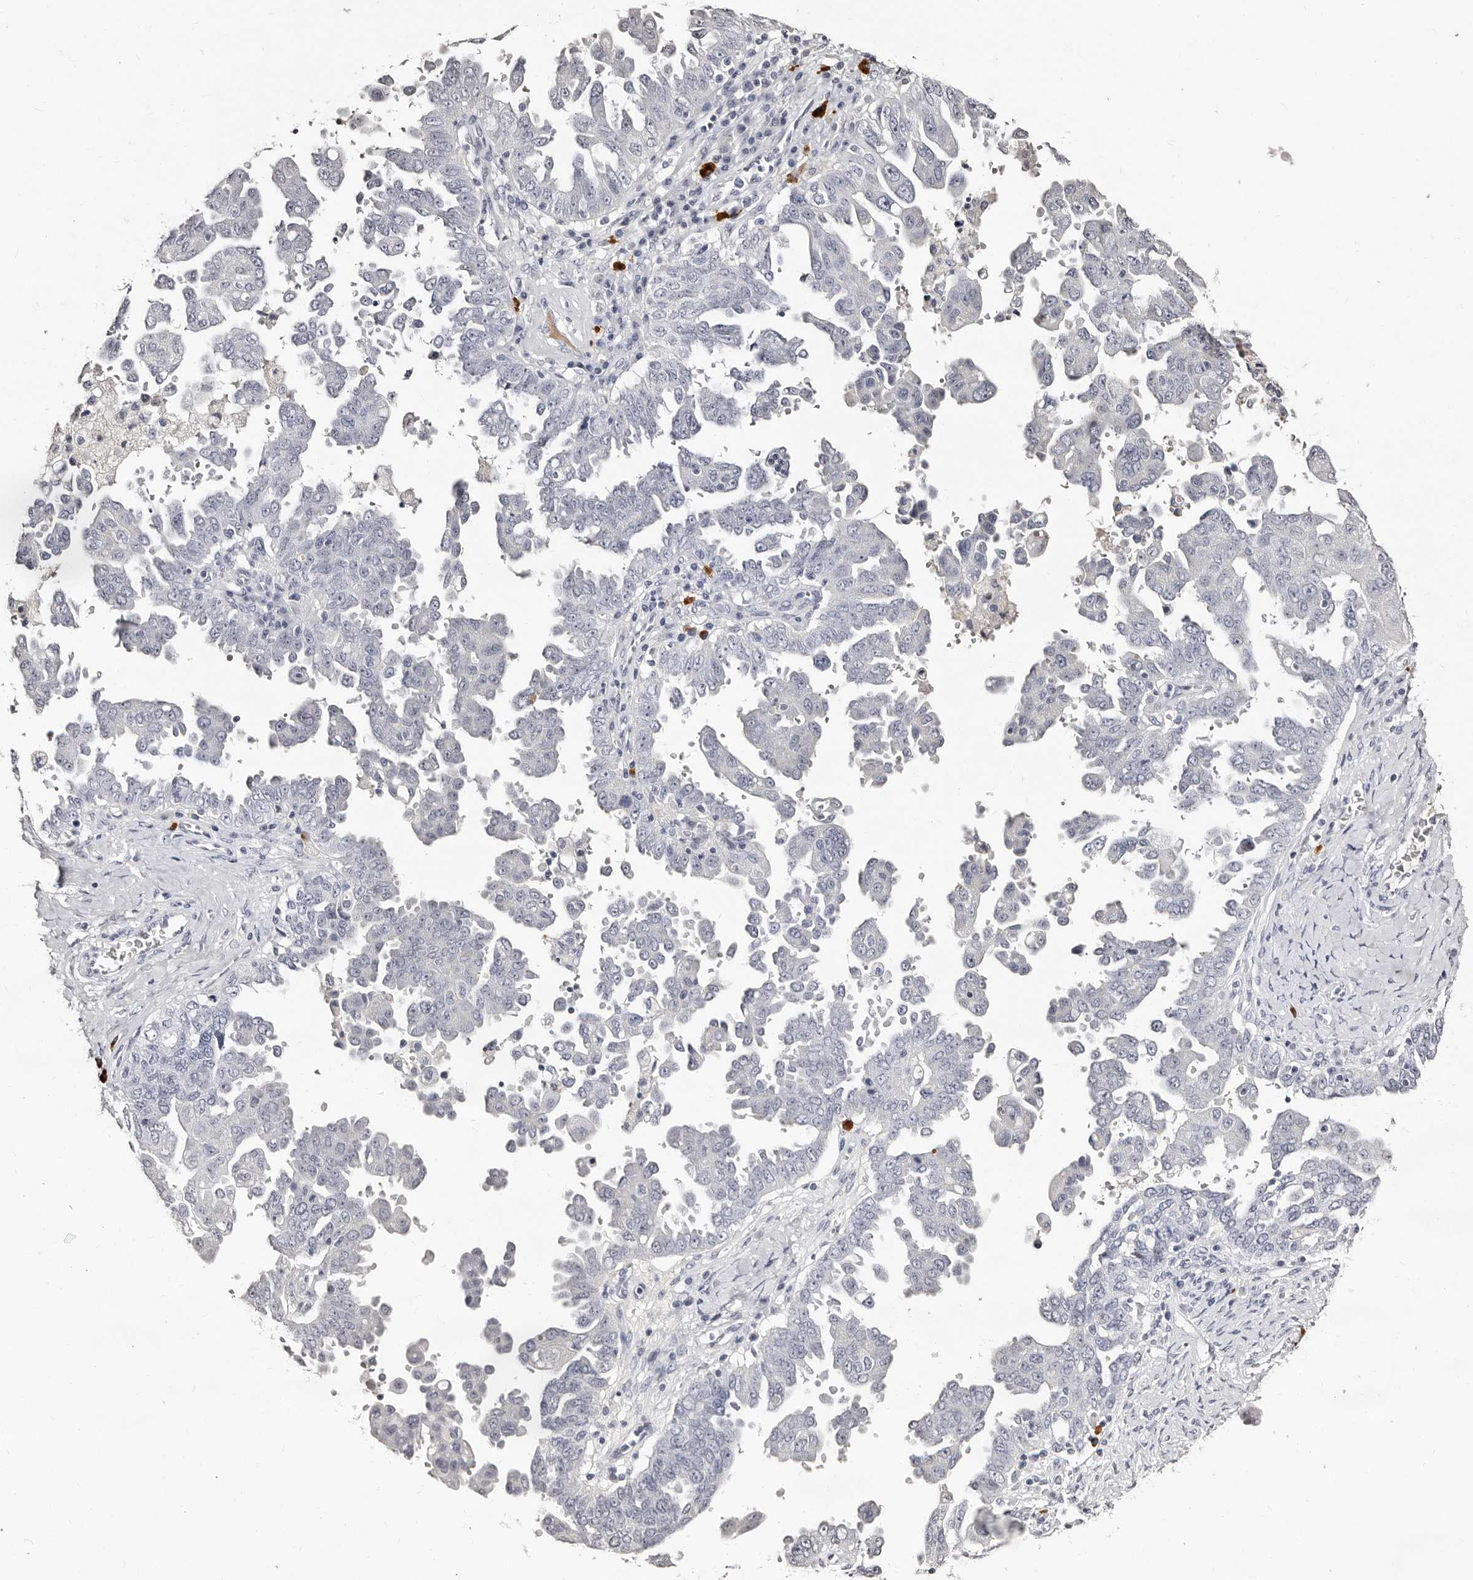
{"staining": {"intensity": "negative", "quantity": "none", "location": "none"}, "tissue": "ovarian cancer", "cell_type": "Tumor cells", "image_type": "cancer", "snomed": [{"axis": "morphology", "description": "Carcinoma, endometroid"}, {"axis": "topography", "description": "Ovary"}], "caption": "There is no significant positivity in tumor cells of ovarian cancer (endometroid carcinoma). (DAB immunohistochemistry (IHC), high magnification).", "gene": "TBC1D22B", "patient": {"sex": "female", "age": 62}}